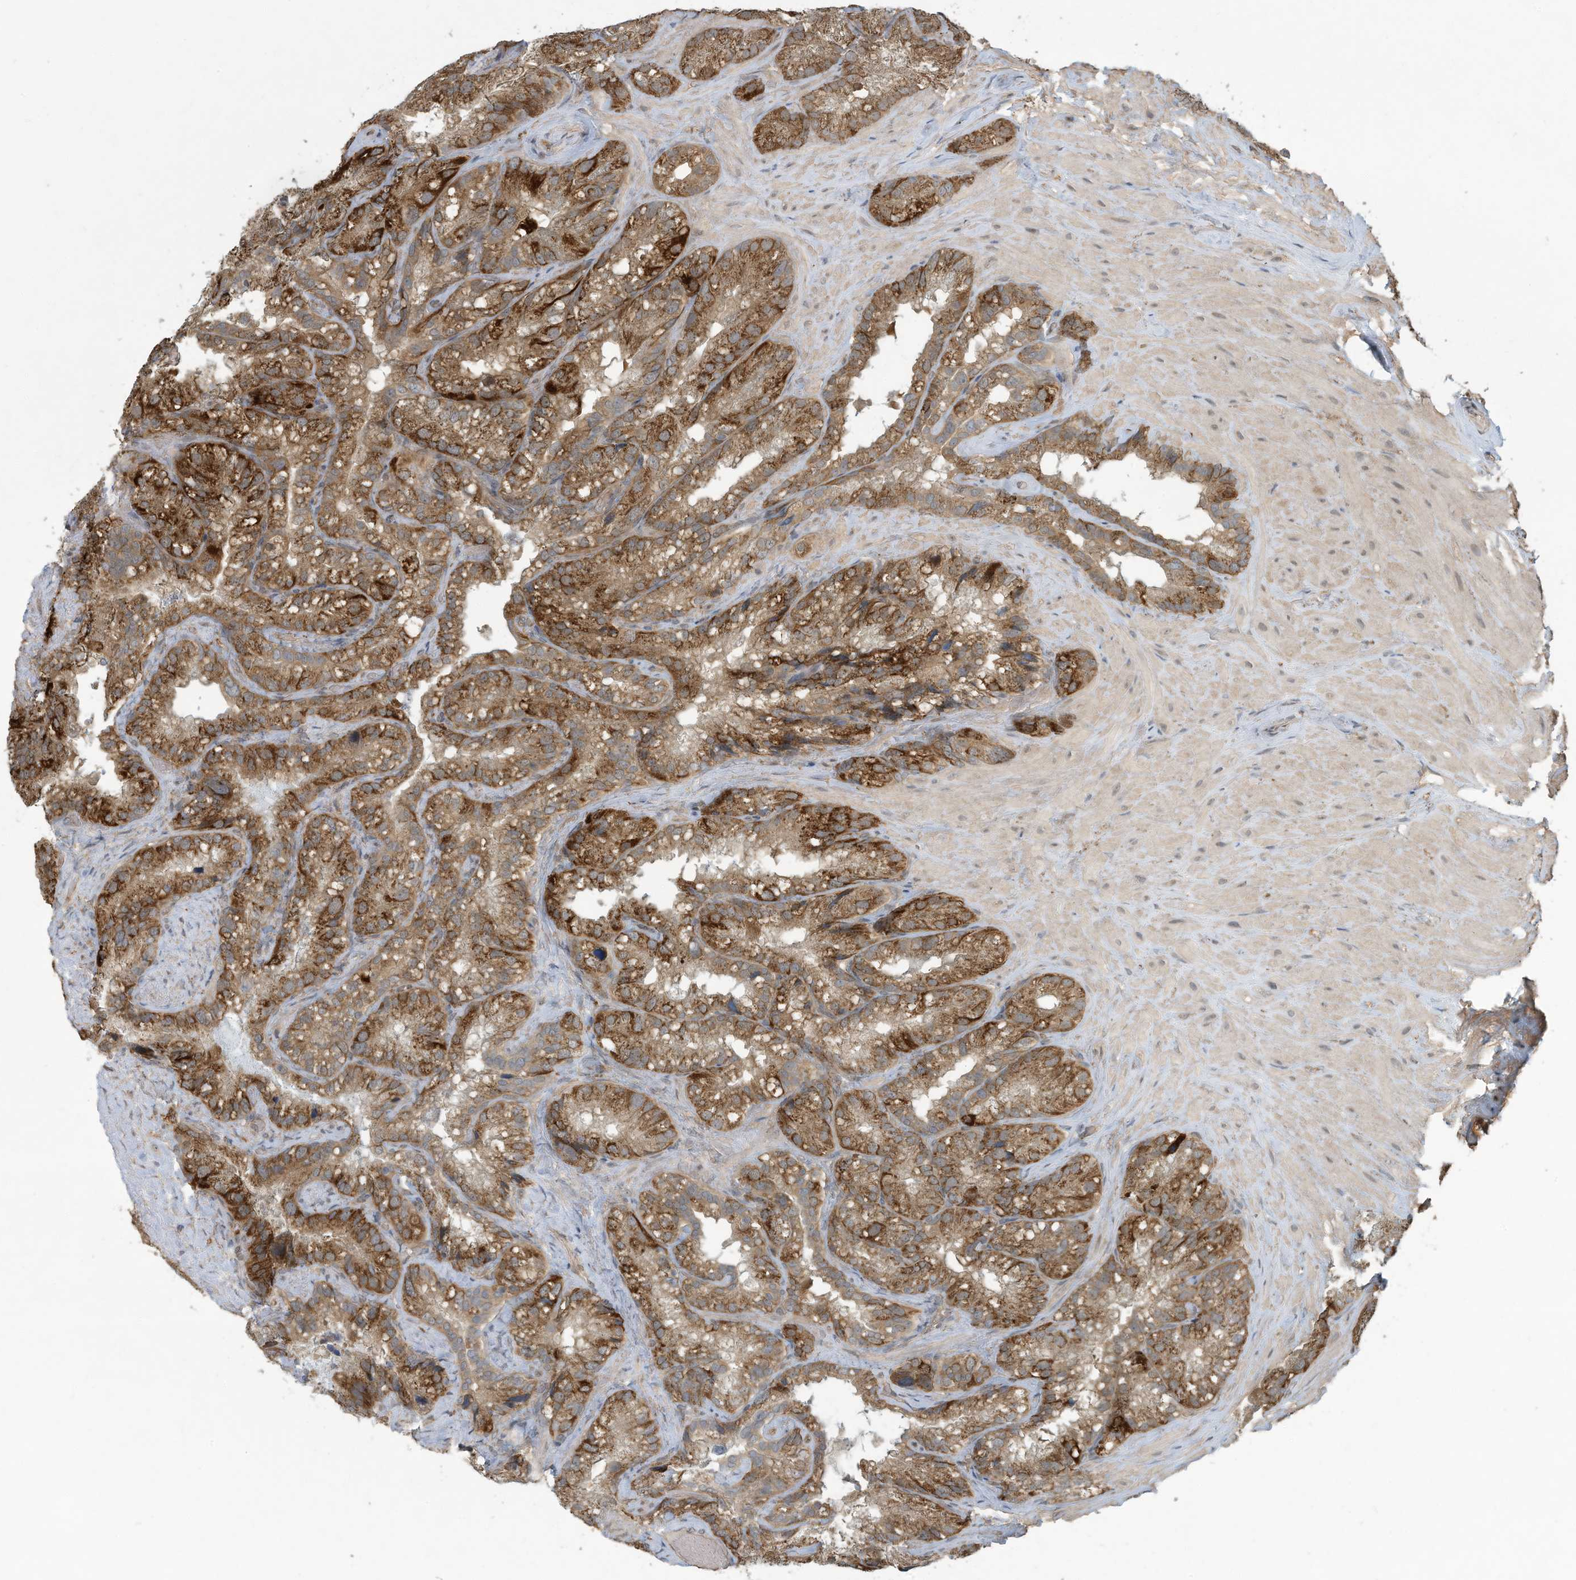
{"staining": {"intensity": "moderate", "quantity": ">75%", "location": "cytoplasmic/membranous"}, "tissue": "seminal vesicle", "cell_type": "Glandular cells", "image_type": "normal", "snomed": [{"axis": "morphology", "description": "Normal tissue, NOS"}, {"axis": "topography", "description": "Prostate"}, {"axis": "topography", "description": "Seminal veicle"}], "caption": "Immunohistochemistry (IHC) photomicrograph of unremarkable seminal vesicle: seminal vesicle stained using immunohistochemistry reveals medium levels of moderate protein expression localized specifically in the cytoplasmic/membranous of glandular cells, appearing as a cytoplasmic/membranous brown color.", "gene": "ERI2", "patient": {"sex": "male", "age": 68}}